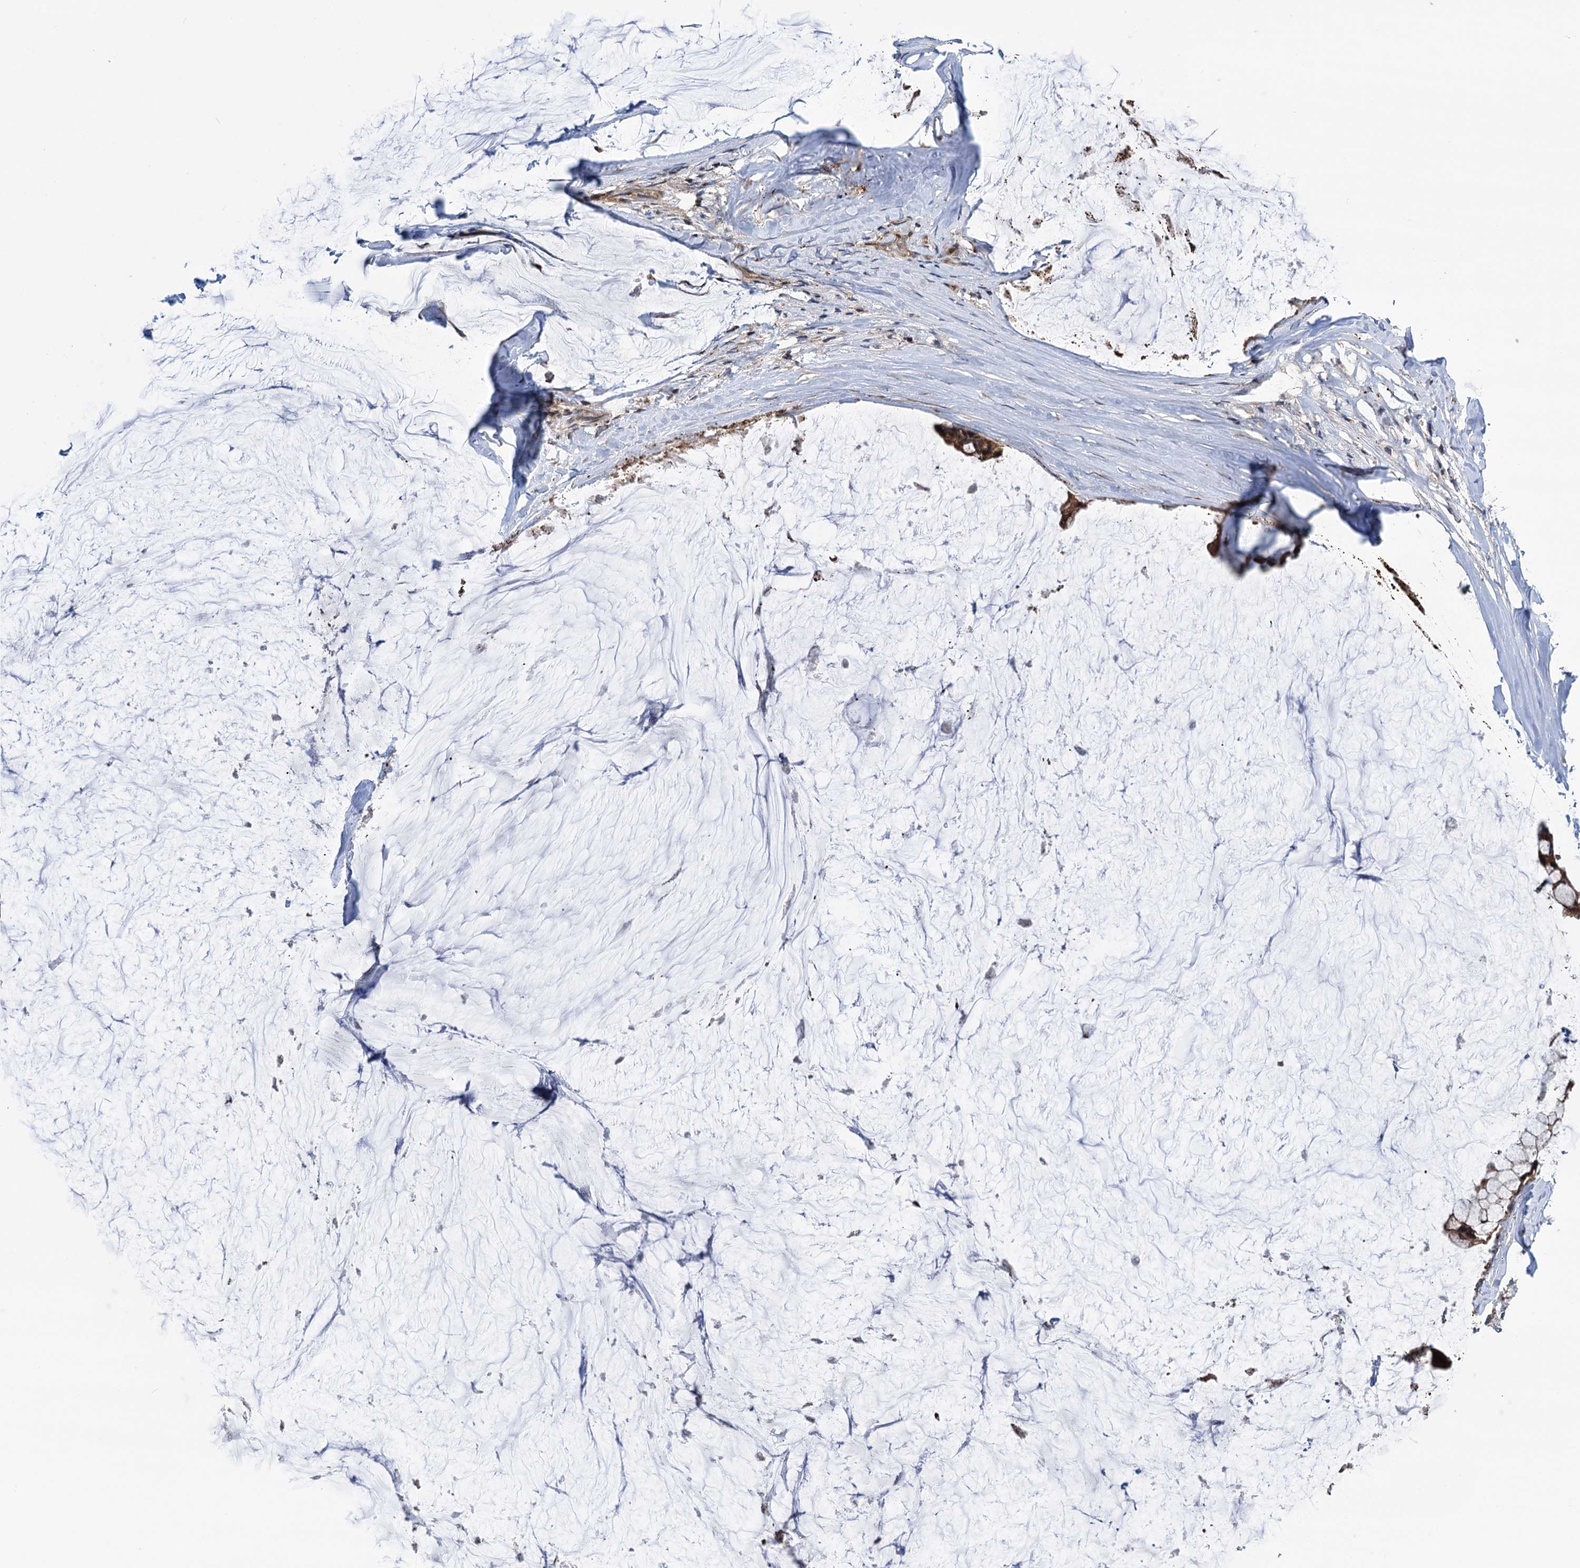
{"staining": {"intensity": "moderate", "quantity": ">75%", "location": "cytoplasmic/membranous,nuclear"}, "tissue": "ovarian cancer", "cell_type": "Tumor cells", "image_type": "cancer", "snomed": [{"axis": "morphology", "description": "Cystadenocarcinoma, mucinous, NOS"}, {"axis": "topography", "description": "Ovary"}], "caption": "A medium amount of moderate cytoplasmic/membranous and nuclear staining is present in approximately >75% of tumor cells in mucinous cystadenocarcinoma (ovarian) tissue.", "gene": "UBR1", "patient": {"sex": "female", "age": 39}}